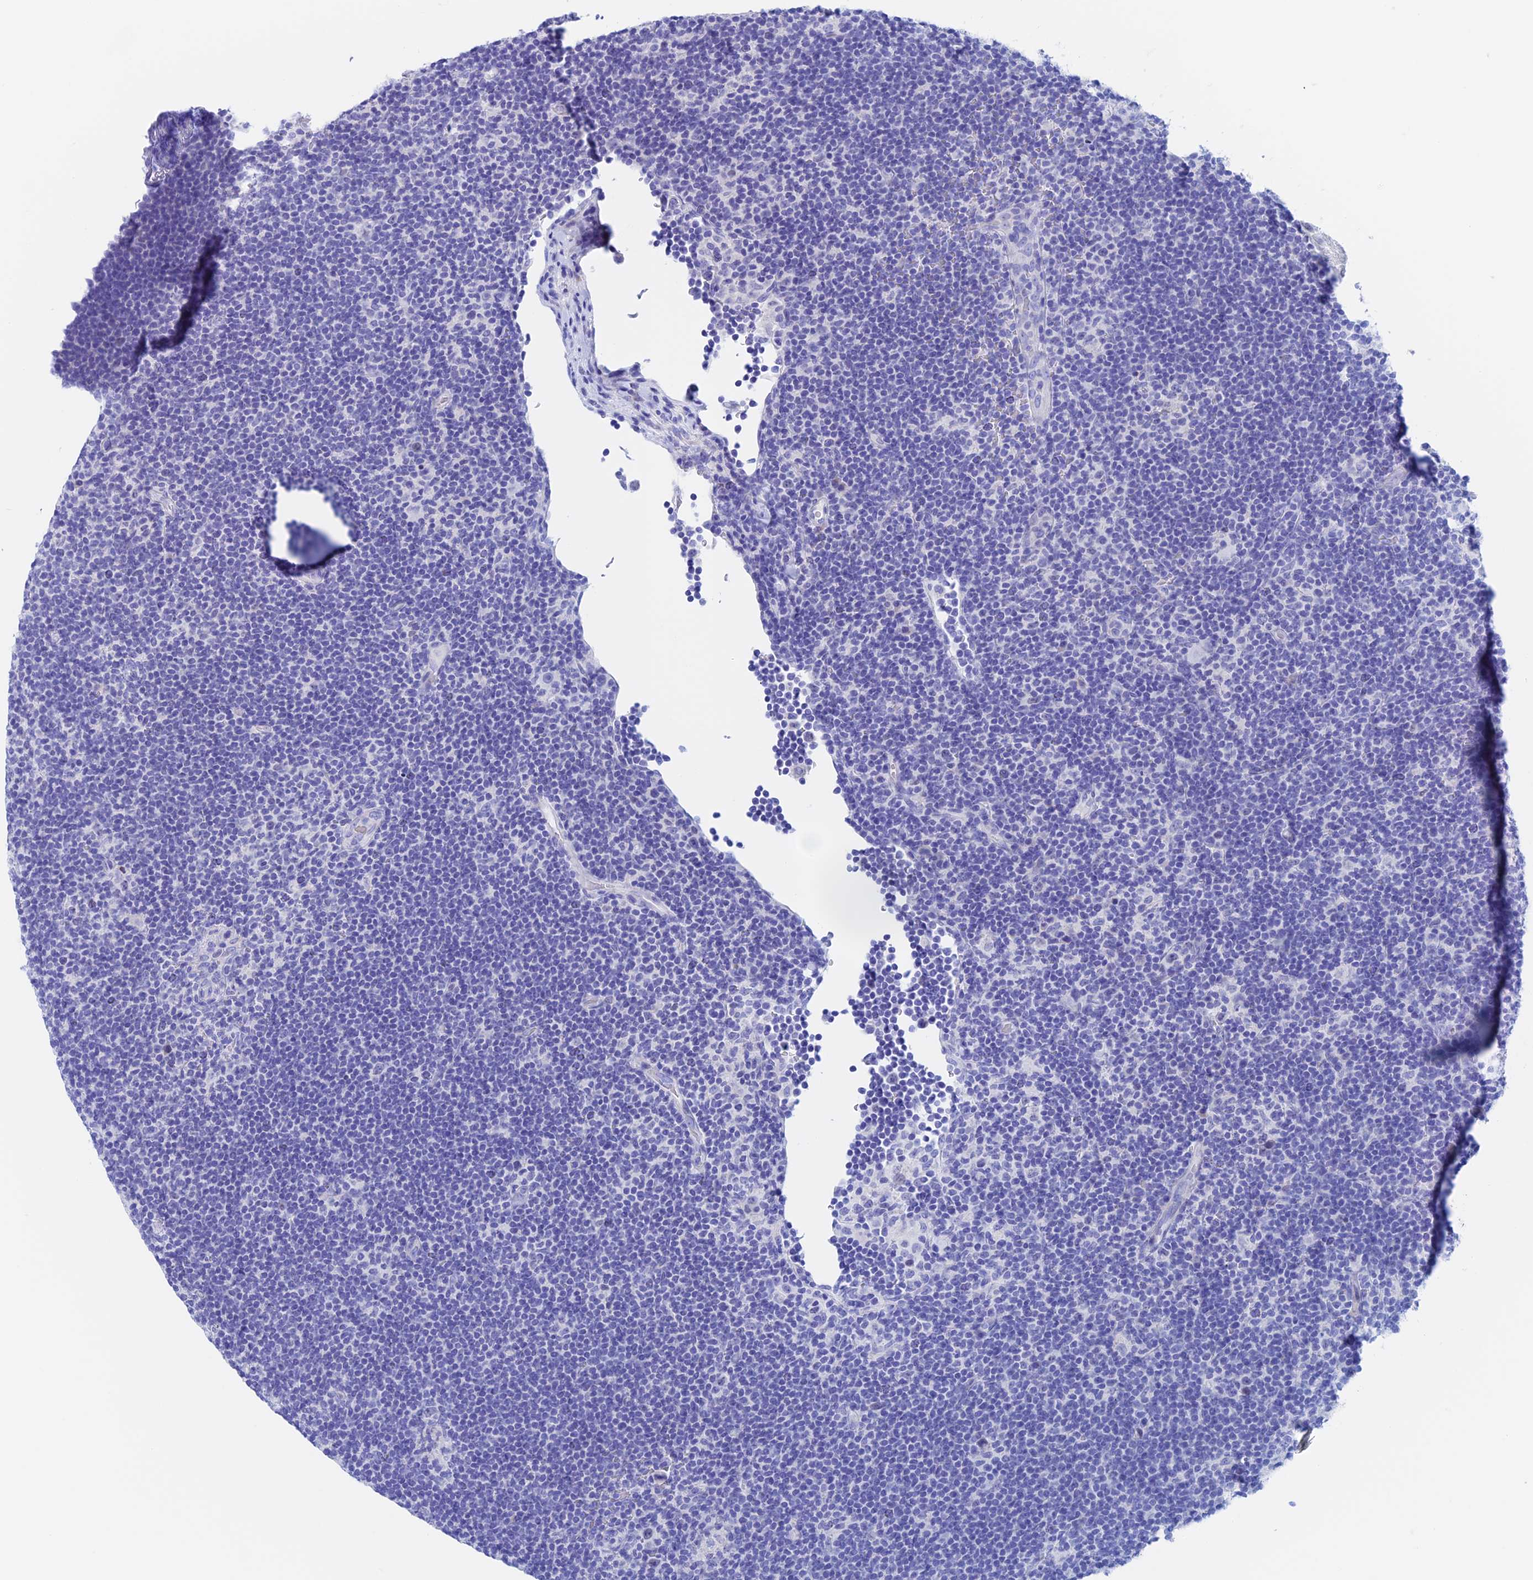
{"staining": {"intensity": "negative", "quantity": "none", "location": "none"}, "tissue": "lymphoma", "cell_type": "Tumor cells", "image_type": "cancer", "snomed": [{"axis": "morphology", "description": "Hodgkin's disease, NOS"}, {"axis": "topography", "description": "Lymph node"}], "caption": "Tumor cells are negative for protein expression in human lymphoma. (Brightfield microscopy of DAB (3,3'-diaminobenzidine) immunohistochemistry (IHC) at high magnification).", "gene": "PSMC3IP", "patient": {"sex": "female", "age": 57}}